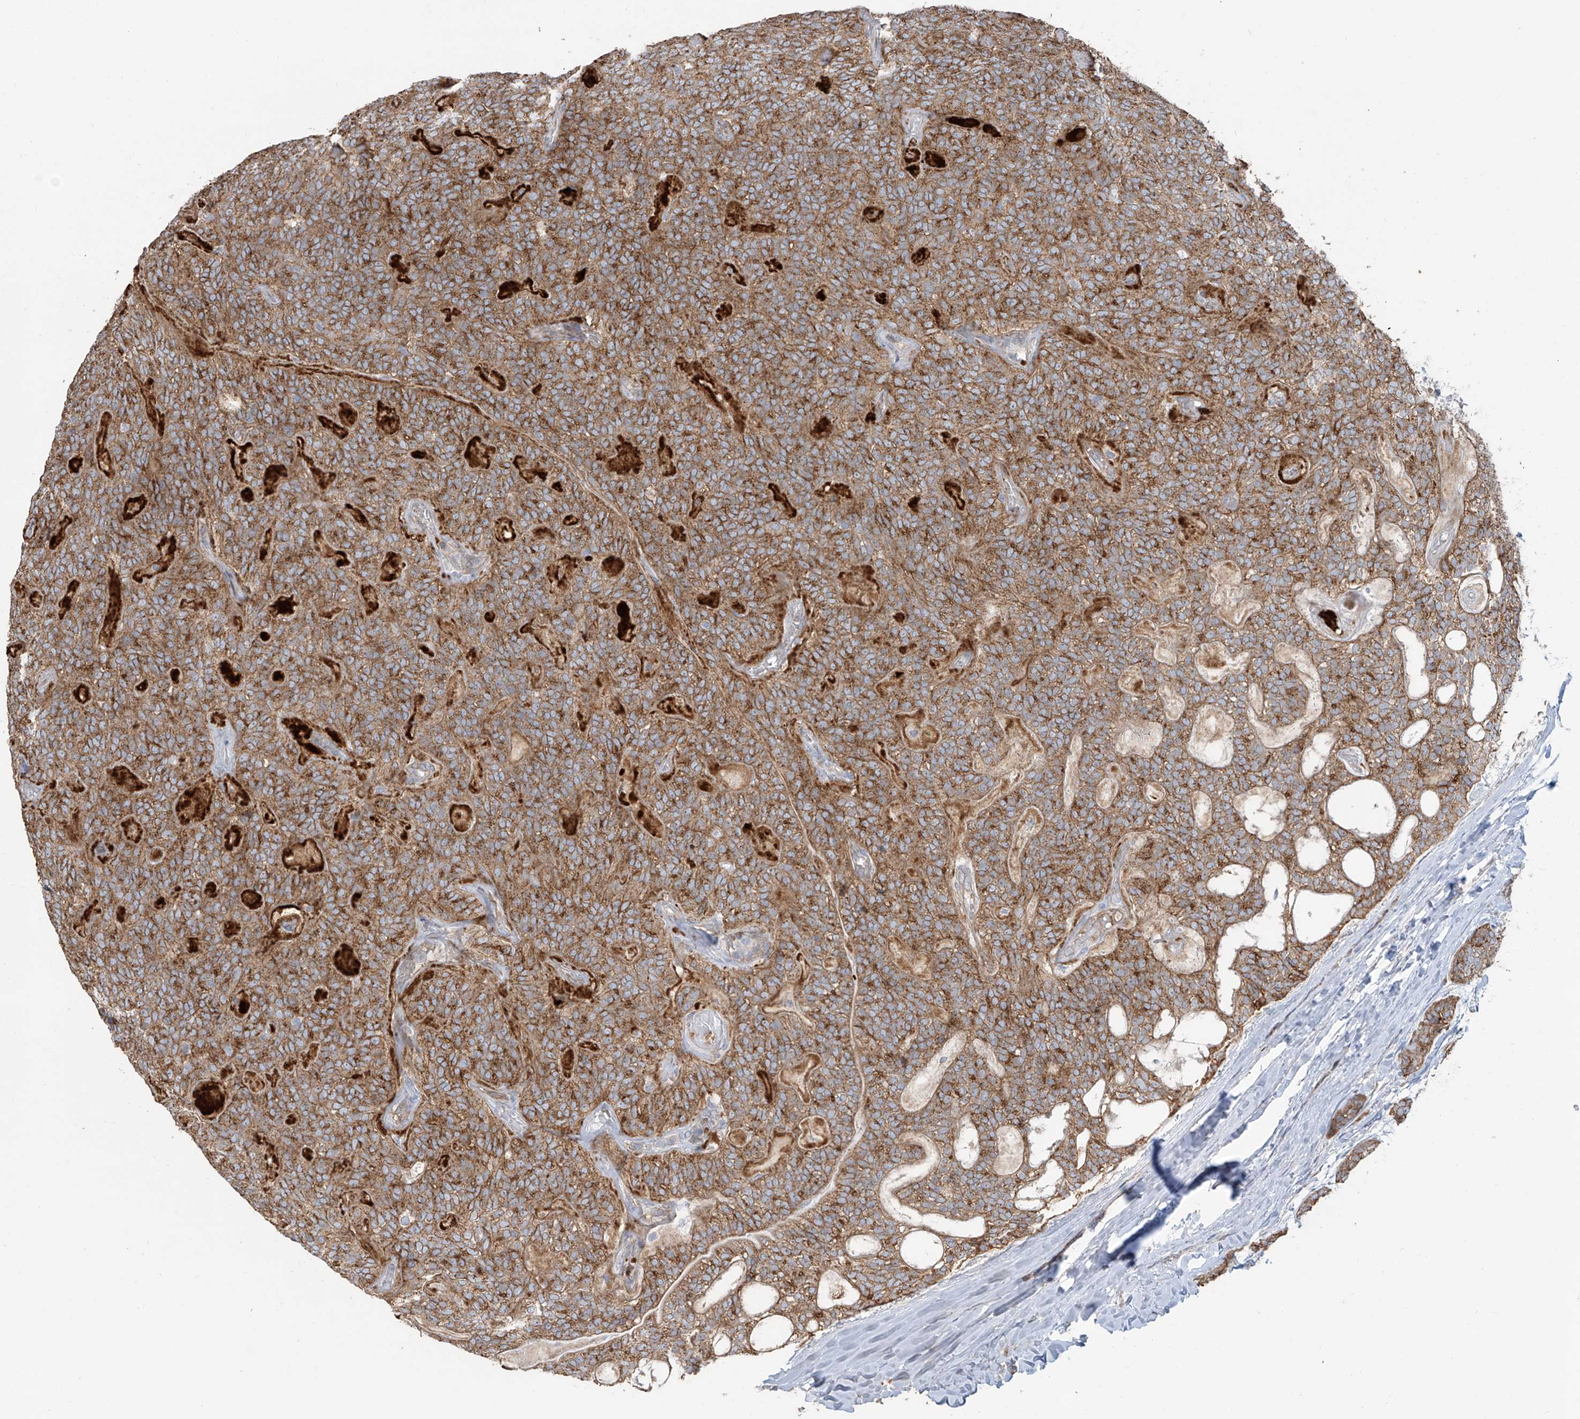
{"staining": {"intensity": "moderate", "quantity": ">75%", "location": "cytoplasmic/membranous"}, "tissue": "head and neck cancer", "cell_type": "Tumor cells", "image_type": "cancer", "snomed": [{"axis": "morphology", "description": "Adenocarcinoma, NOS"}, {"axis": "topography", "description": "Head-Neck"}], "caption": "Immunohistochemistry of human head and neck adenocarcinoma exhibits medium levels of moderate cytoplasmic/membranous expression in about >75% of tumor cells. Using DAB (brown) and hematoxylin (blue) stains, captured at high magnification using brightfield microscopy.", "gene": "ABTB1", "patient": {"sex": "male", "age": 66}}